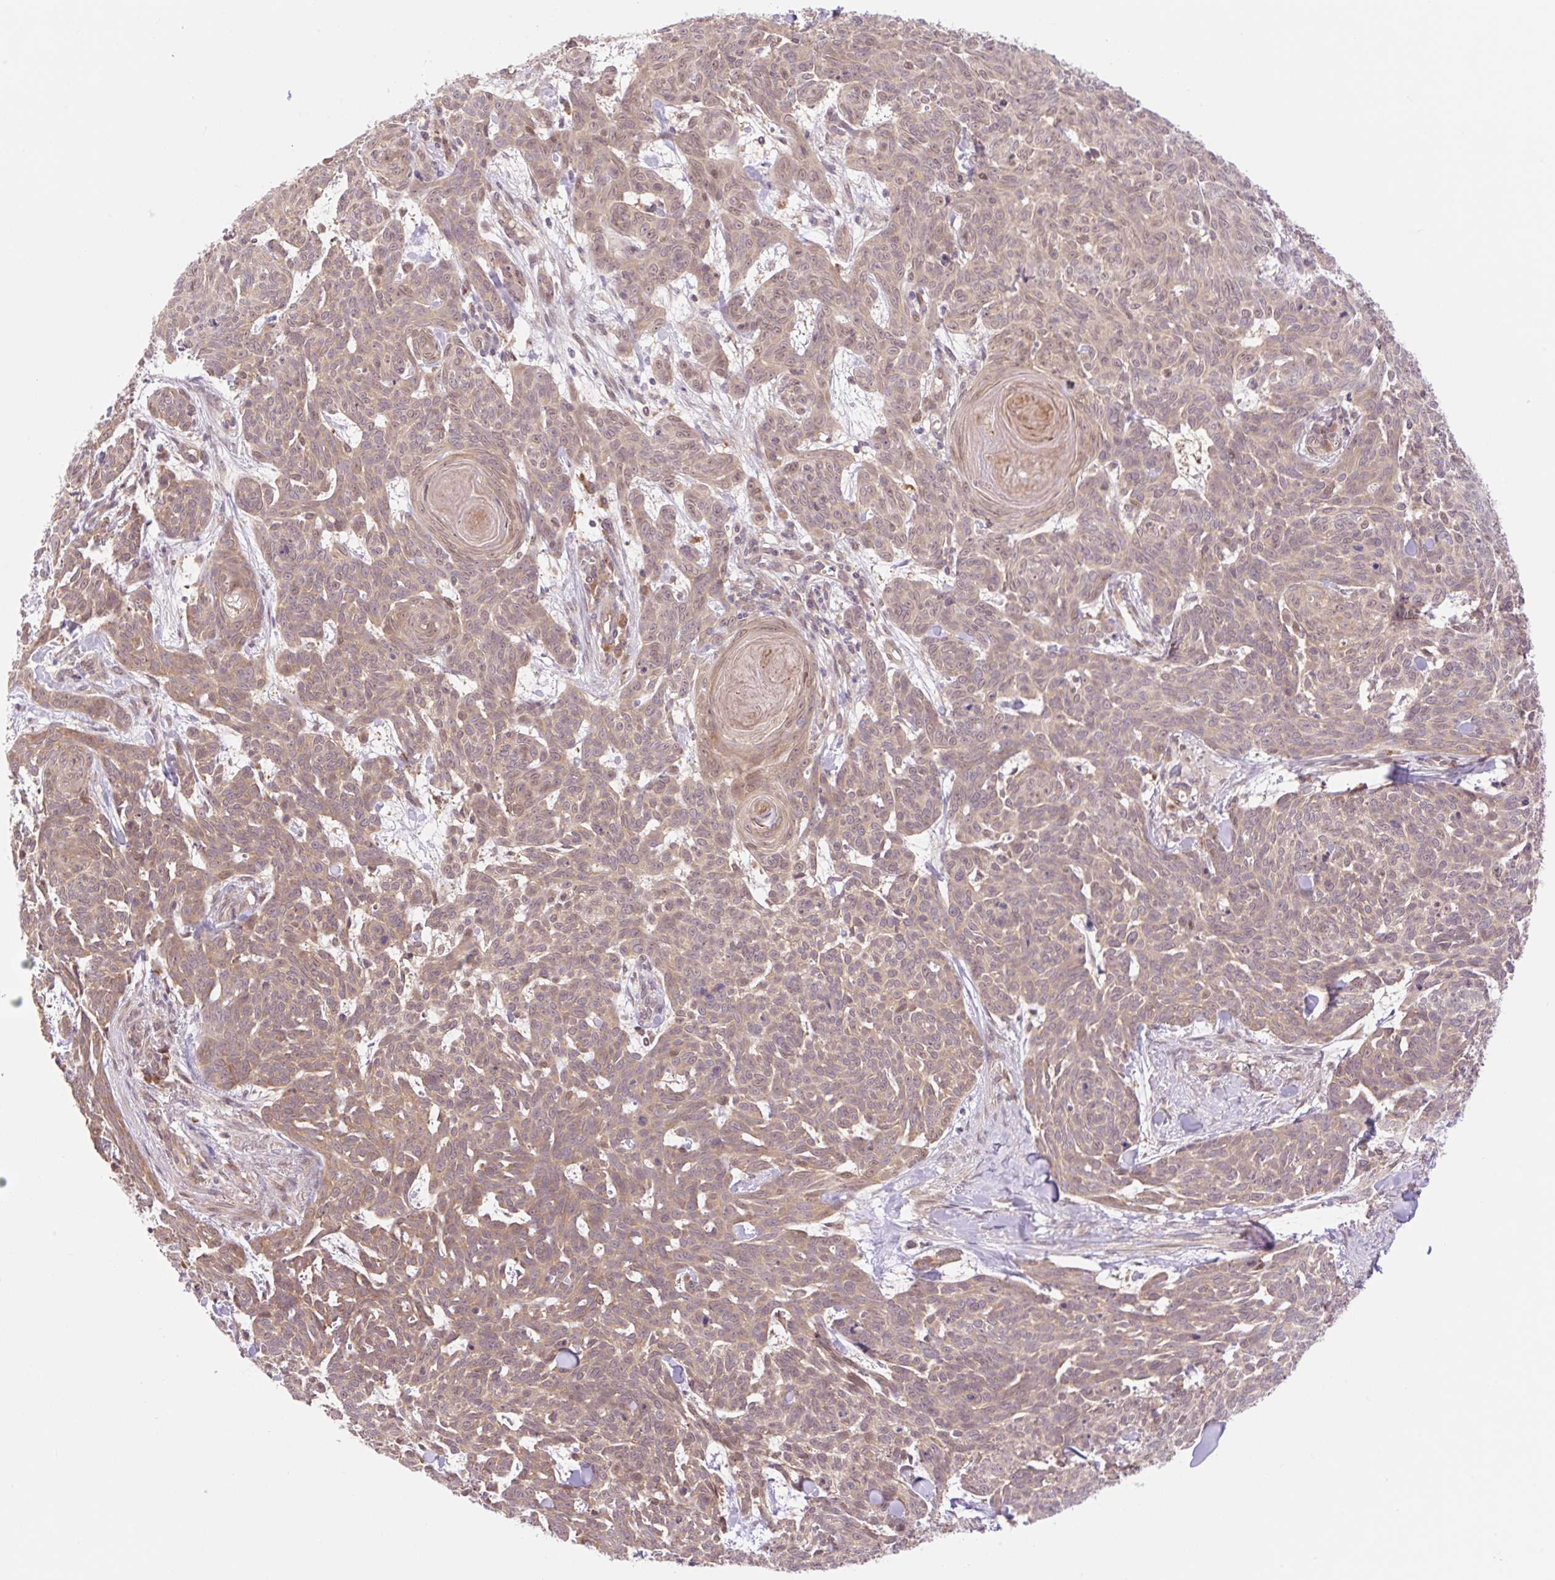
{"staining": {"intensity": "weak", "quantity": ">75%", "location": "cytoplasmic/membranous,nuclear"}, "tissue": "skin cancer", "cell_type": "Tumor cells", "image_type": "cancer", "snomed": [{"axis": "morphology", "description": "Basal cell carcinoma"}, {"axis": "topography", "description": "Skin"}], "caption": "Weak cytoplasmic/membranous and nuclear expression is present in approximately >75% of tumor cells in skin cancer (basal cell carcinoma).", "gene": "VPS25", "patient": {"sex": "female", "age": 93}}